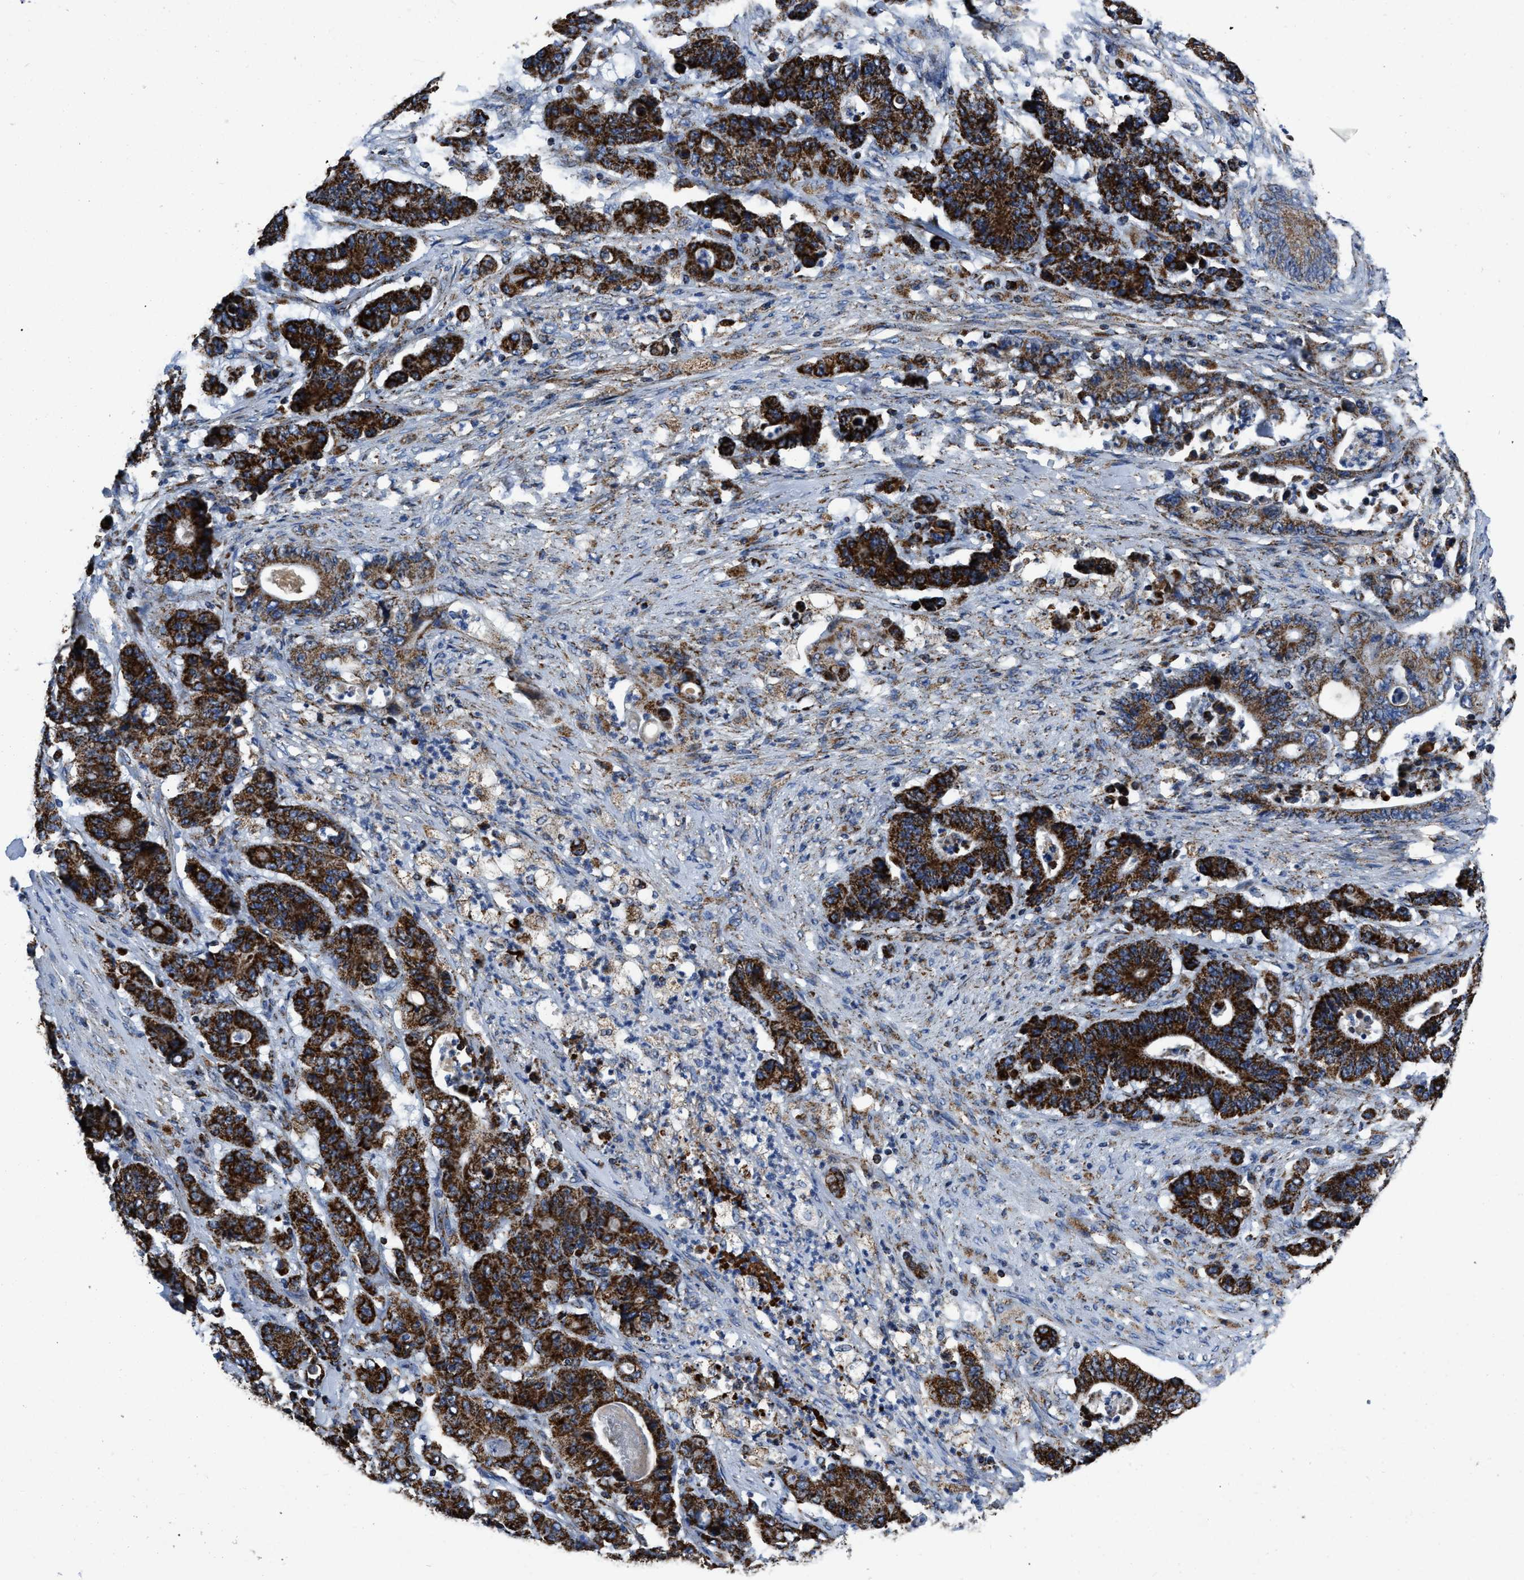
{"staining": {"intensity": "strong", "quantity": ">75%", "location": "cytoplasmic/membranous"}, "tissue": "stomach cancer", "cell_type": "Tumor cells", "image_type": "cancer", "snomed": [{"axis": "morphology", "description": "Adenocarcinoma, NOS"}, {"axis": "topography", "description": "Stomach"}], "caption": "This photomicrograph shows immunohistochemistry (IHC) staining of human stomach cancer, with high strong cytoplasmic/membranous expression in approximately >75% of tumor cells.", "gene": "NSD3", "patient": {"sex": "female", "age": 73}}